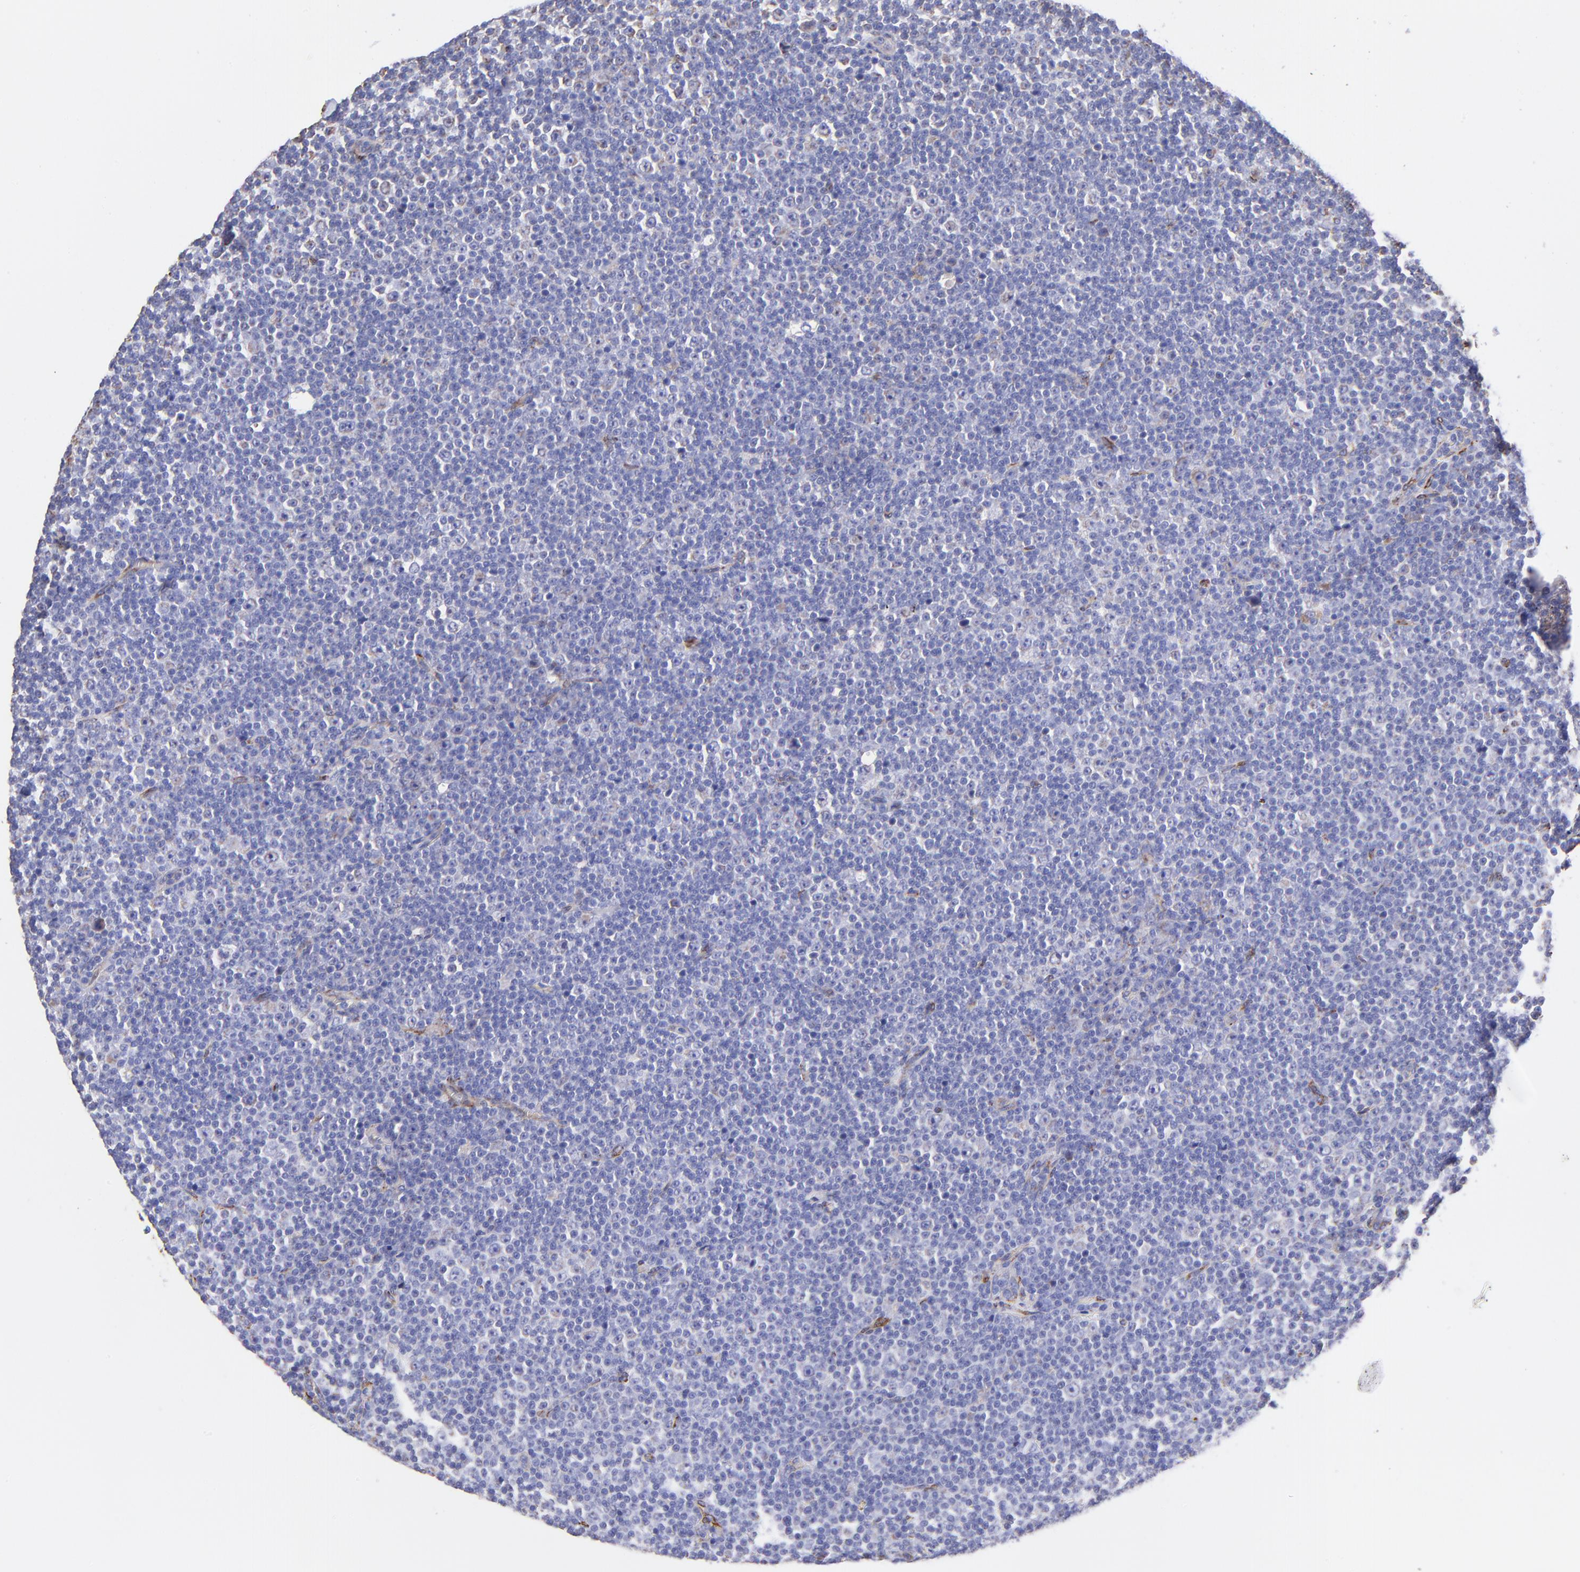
{"staining": {"intensity": "negative", "quantity": "none", "location": "none"}, "tissue": "lymphoma", "cell_type": "Tumor cells", "image_type": "cancer", "snomed": [{"axis": "morphology", "description": "Malignant lymphoma, non-Hodgkin's type, Low grade"}, {"axis": "topography", "description": "Lymph node"}], "caption": "Histopathology image shows no significant protein positivity in tumor cells of lymphoma. (DAB (3,3'-diaminobenzidine) IHC, high magnification).", "gene": "SPARC", "patient": {"sex": "female", "age": 67}}